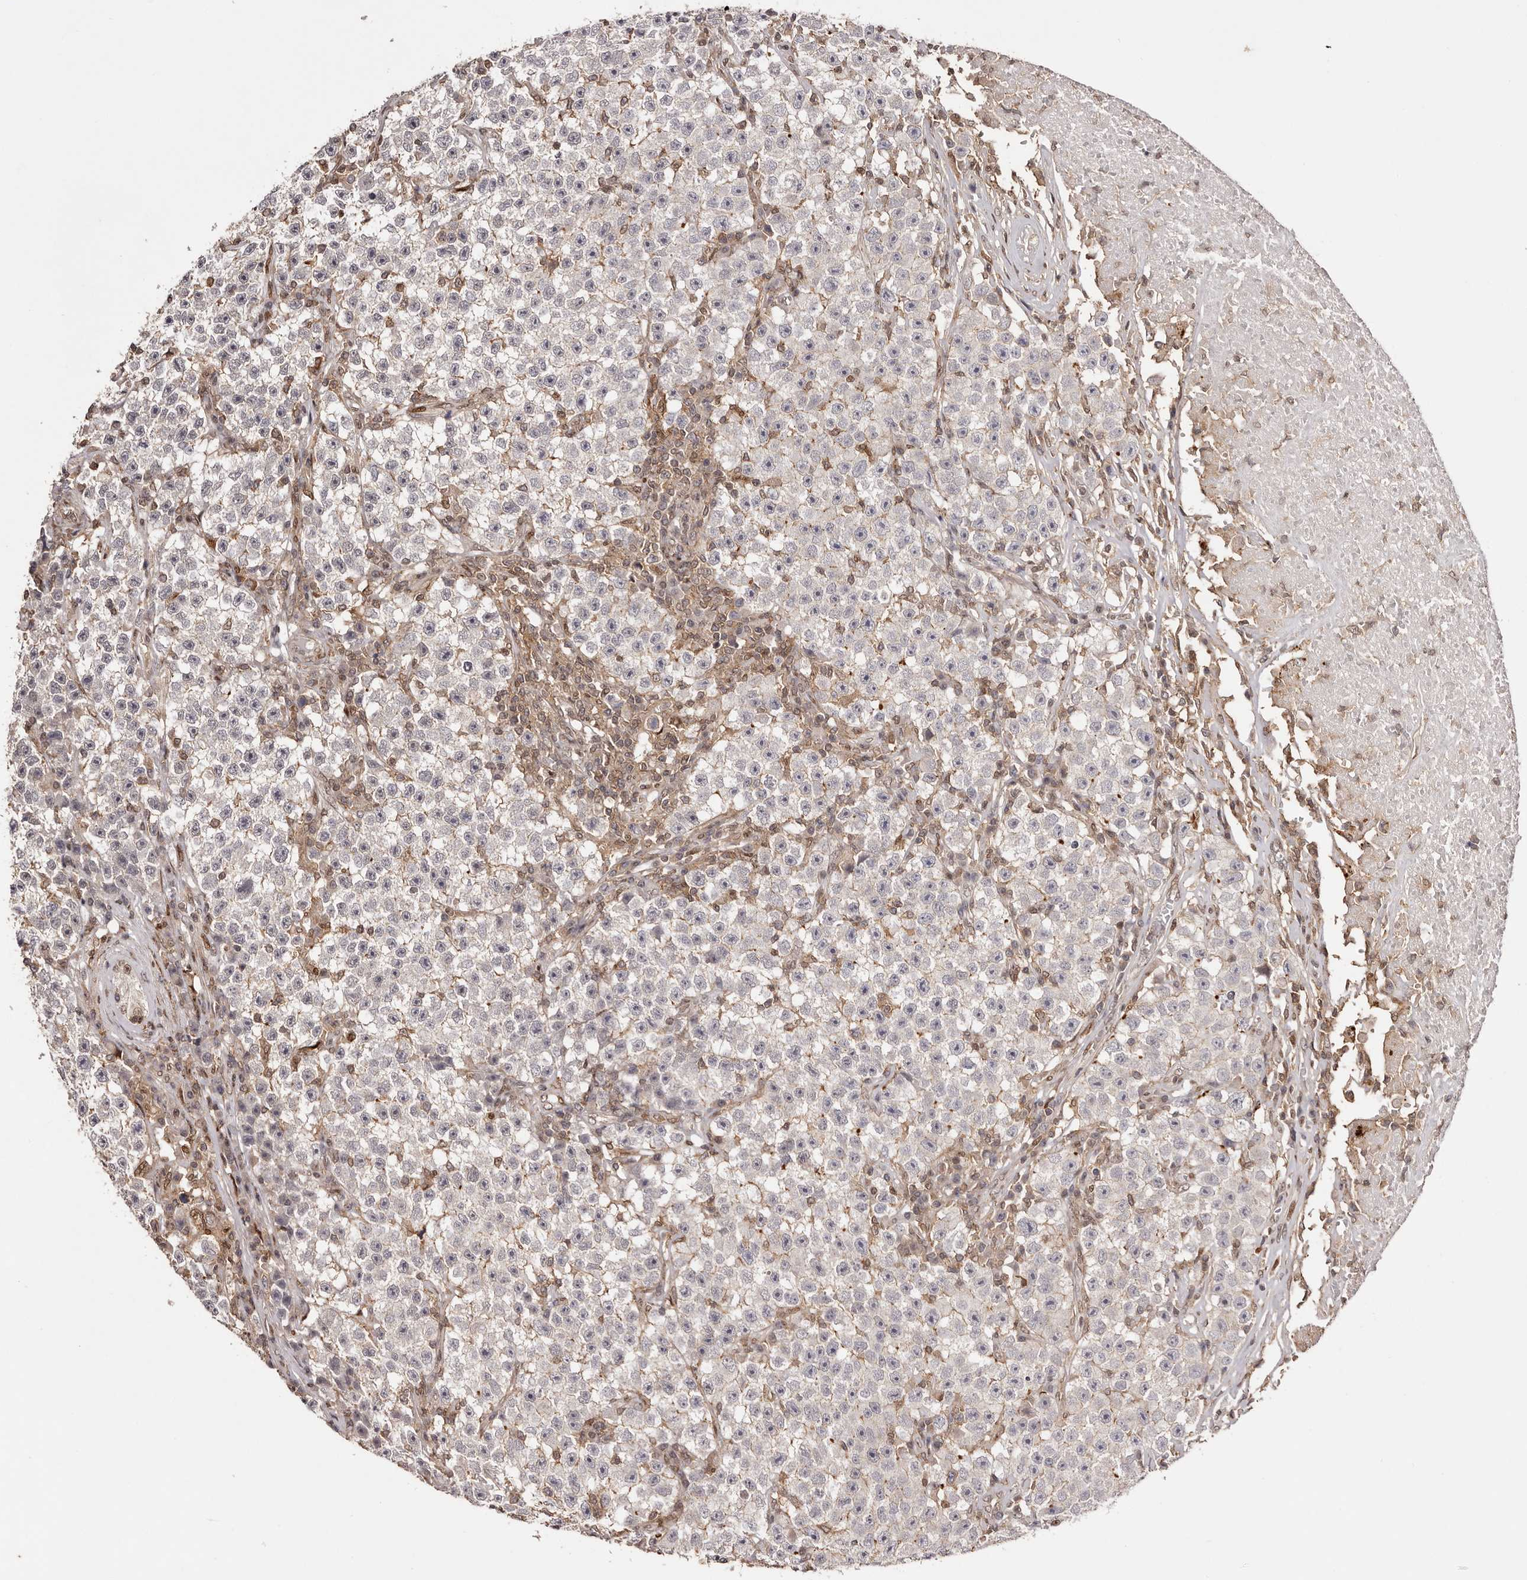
{"staining": {"intensity": "negative", "quantity": "none", "location": "none"}, "tissue": "testis cancer", "cell_type": "Tumor cells", "image_type": "cancer", "snomed": [{"axis": "morphology", "description": "Seminoma, NOS"}, {"axis": "topography", "description": "Testis"}], "caption": "This is an immunohistochemistry (IHC) photomicrograph of testis seminoma. There is no positivity in tumor cells.", "gene": "FBXO5", "patient": {"sex": "male", "age": 22}}